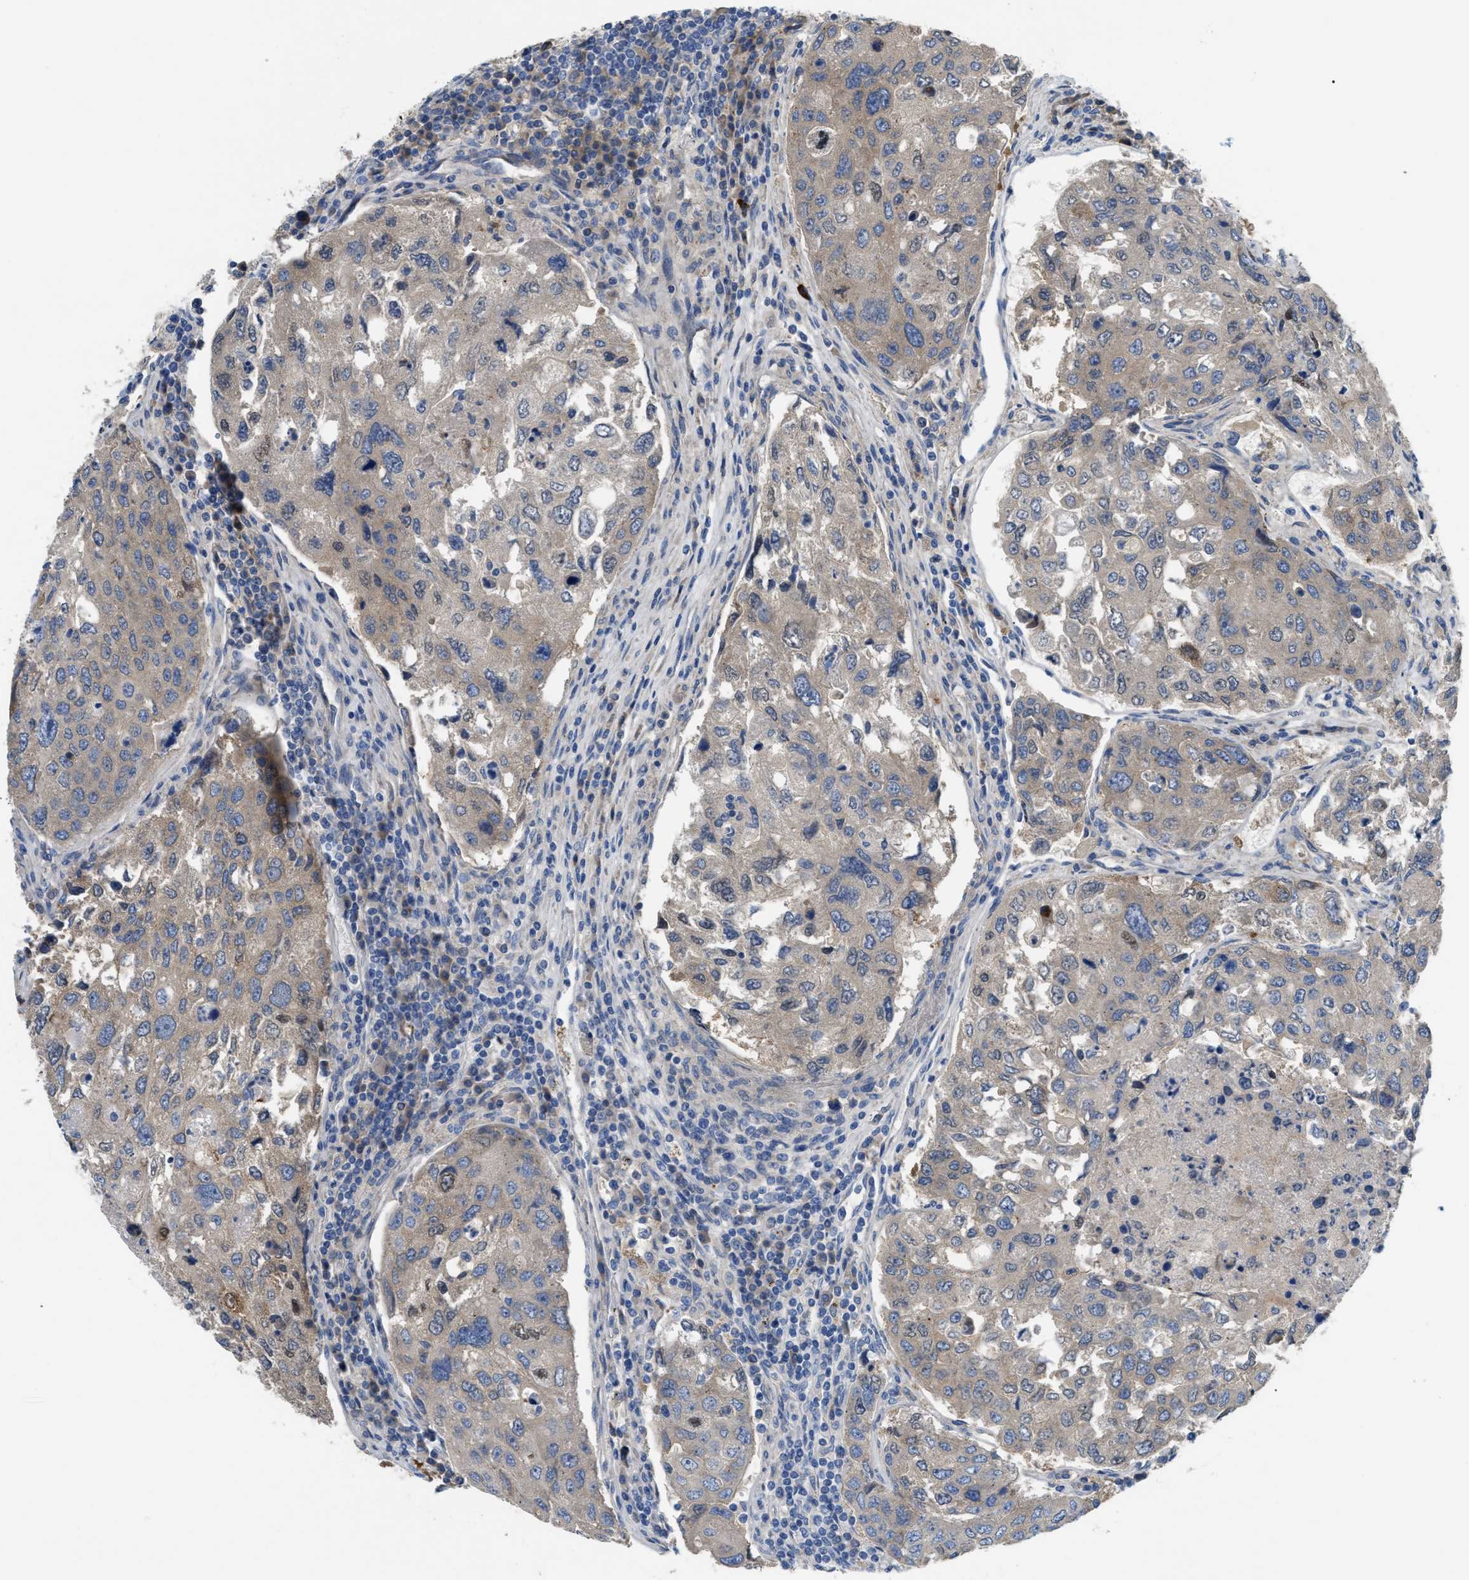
{"staining": {"intensity": "weak", "quantity": ">75%", "location": "cytoplasmic/membranous"}, "tissue": "urothelial cancer", "cell_type": "Tumor cells", "image_type": "cancer", "snomed": [{"axis": "morphology", "description": "Urothelial carcinoma, High grade"}, {"axis": "topography", "description": "Lymph node"}, {"axis": "topography", "description": "Urinary bladder"}], "caption": "Immunohistochemical staining of urothelial cancer shows weak cytoplasmic/membranous protein staining in approximately >75% of tumor cells.", "gene": "DHX58", "patient": {"sex": "male", "age": 51}}